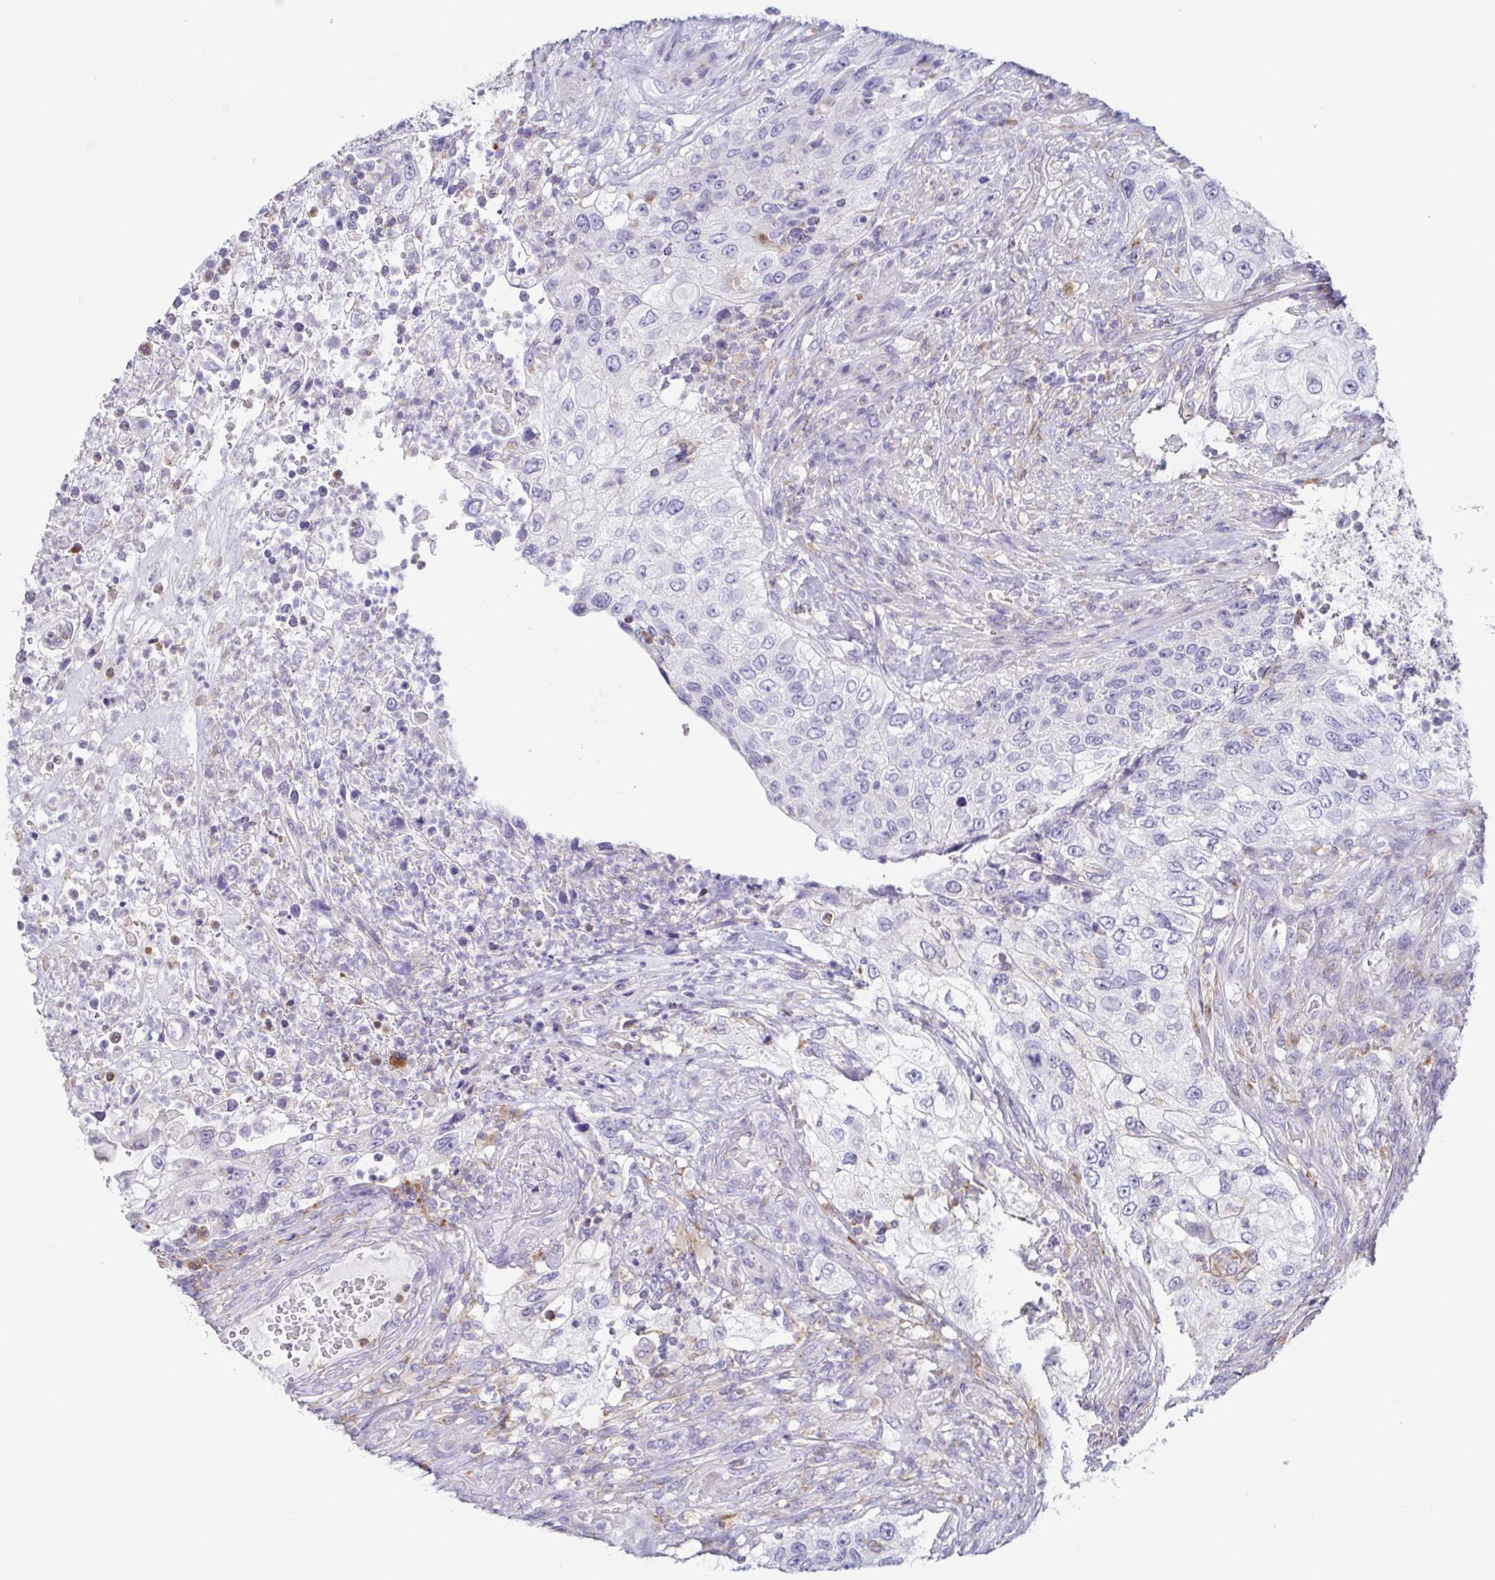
{"staining": {"intensity": "negative", "quantity": "none", "location": "none"}, "tissue": "urothelial cancer", "cell_type": "Tumor cells", "image_type": "cancer", "snomed": [{"axis": "morphology", "description": "Urothelial carcinoma, High grade"}, {"axis": "topography", "description": "Urinary bladder"}], "caption": "This histopathology image is of high-grade urothelial carcinoma stained with immunohistochemistry to label a protein in brown with the nuclei are counter-stained blue. There is no staining in tumor cells.", "gene": "ATP6V1G2", "patient": {"sex": "female", "age": 60}}